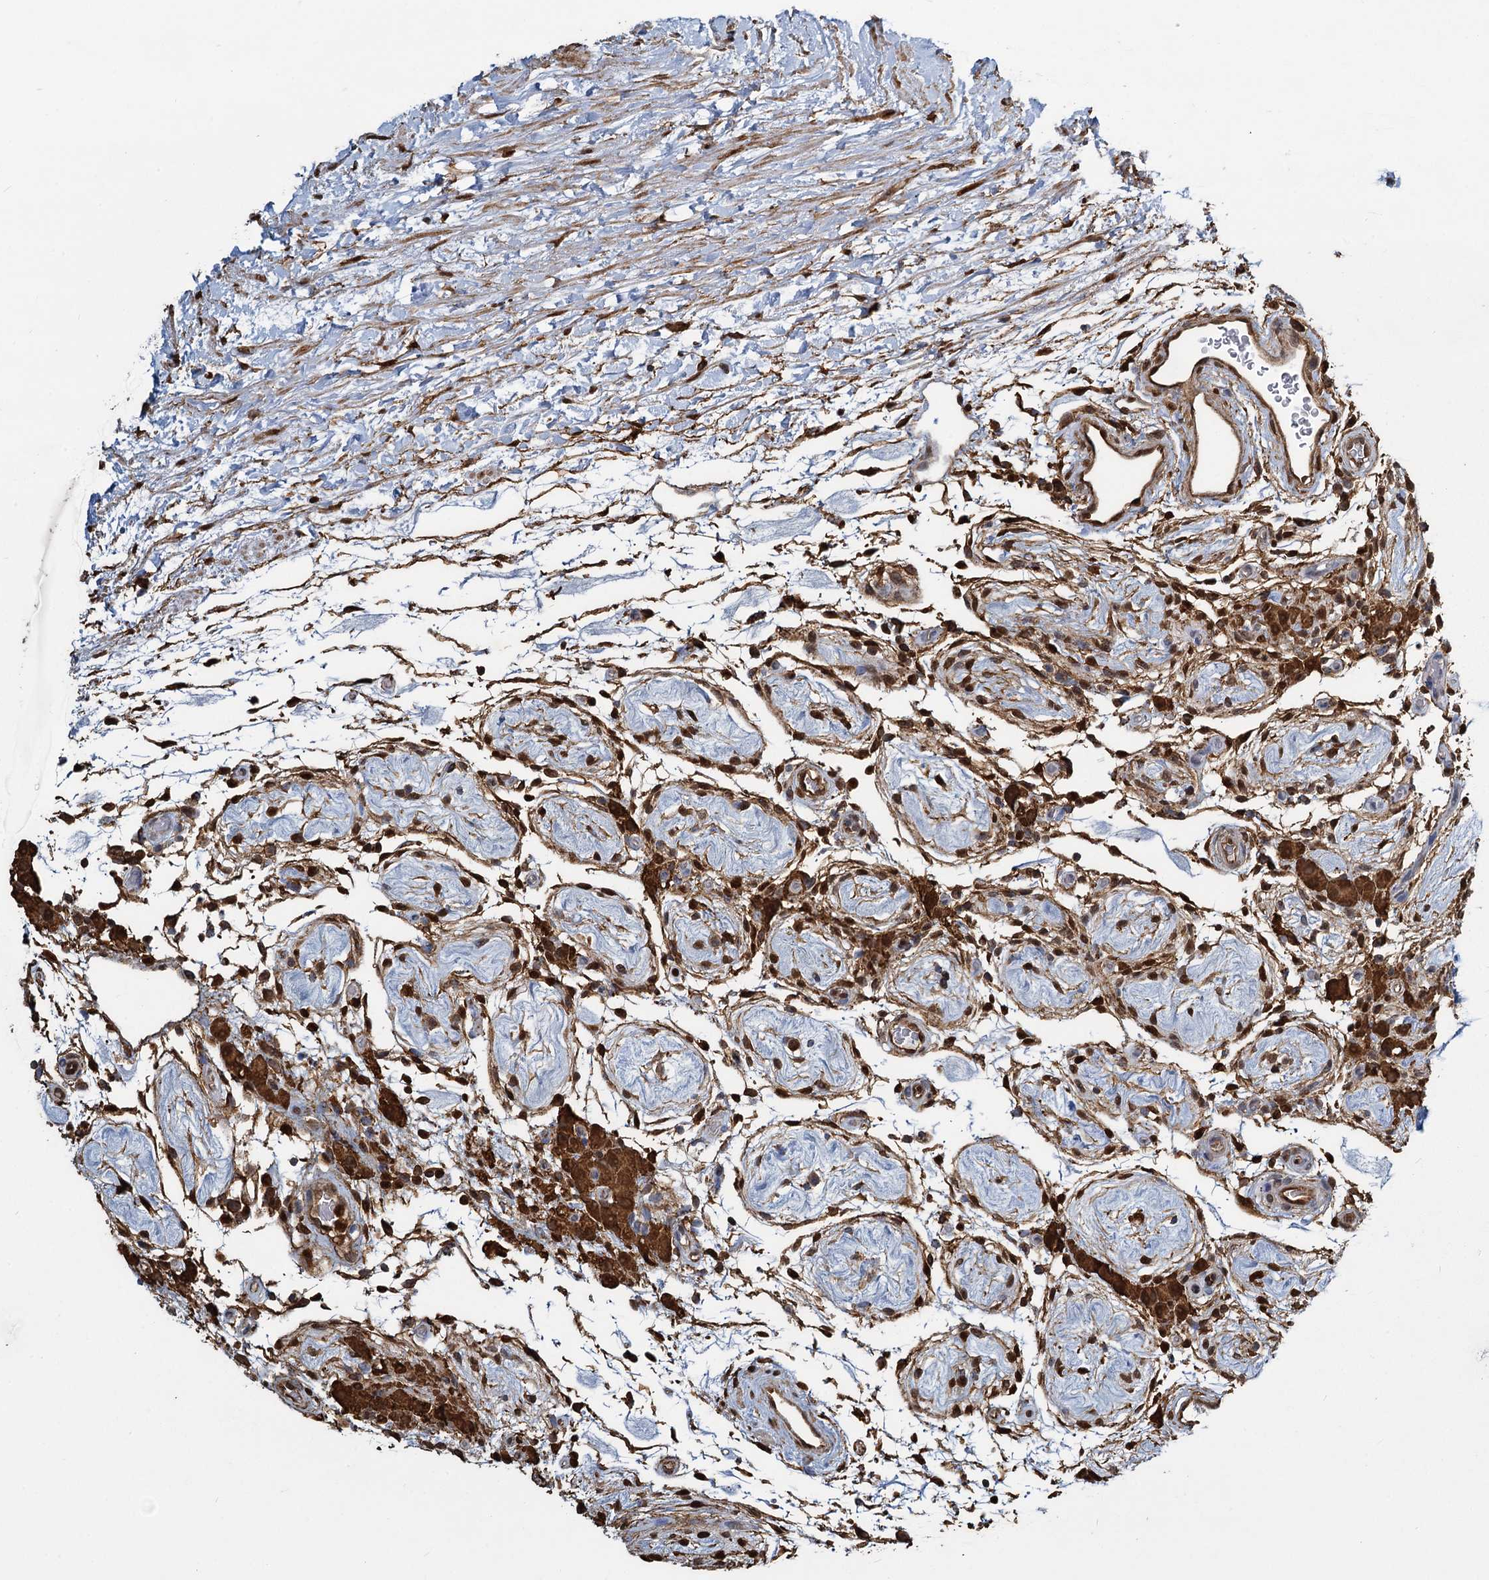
{"staining": {"intensity": "strong", "quantity": ">75%", "location": "cytoplasmic/membranous,nuclear"}, "tissue": "testis cancer", "cell_type": "Tumor cells", "image_type": "cancer", "snomed": [{"axis": "morphology", "description": "Seminoma, NOS"}, {"axis": "topography", "description": "Testis"}], "caption": "Immunohistochemical staining of testis cancer reveals strong cytoplasmic/membranous and nuclear protein positivity in about >75% of tumor cells.", "gene": "S100A6", "patient": {"sex": "male", "age": 49}}